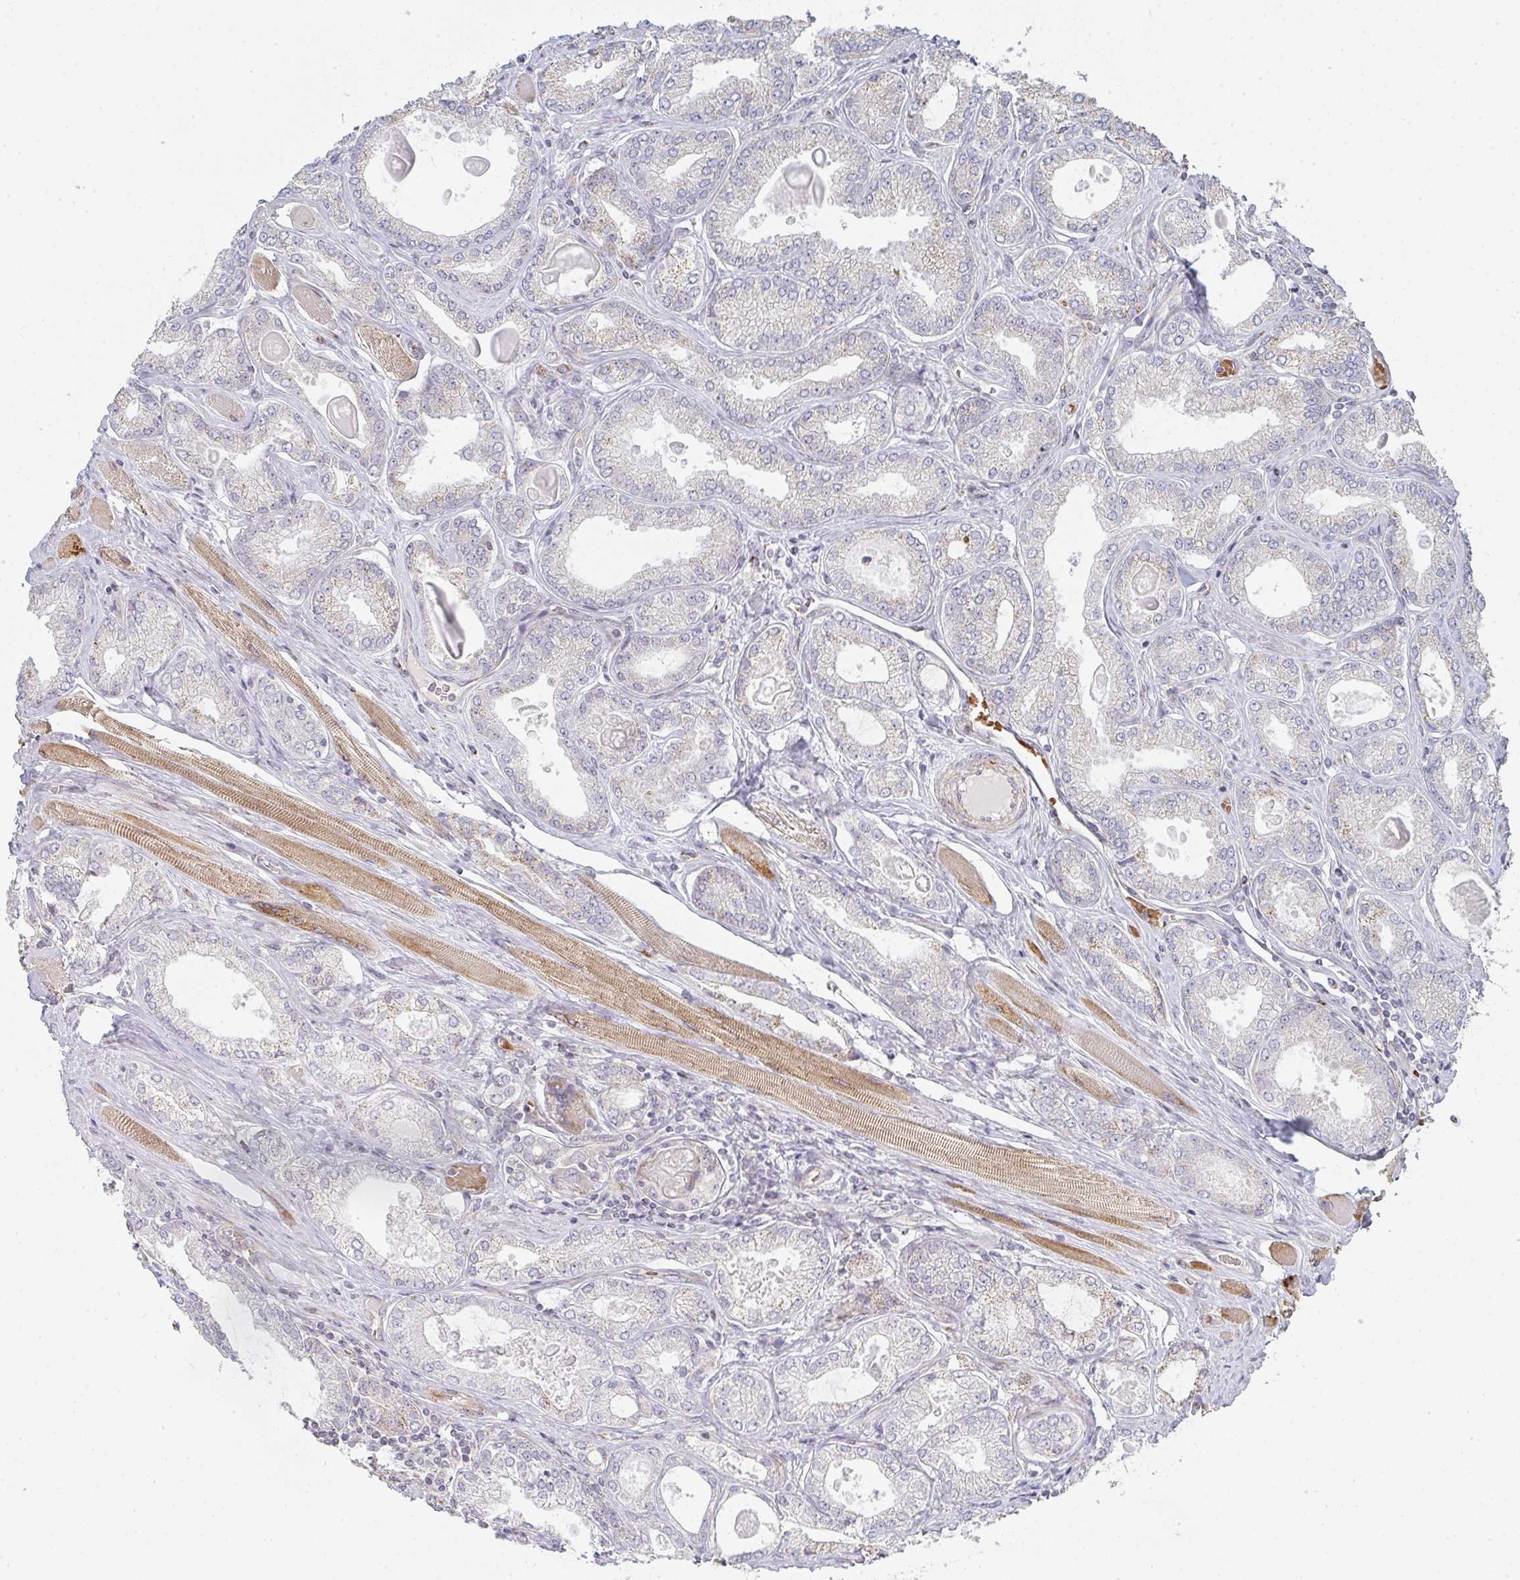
{"staining": {"intensity": "negative", "quantity": "none", "location": "none"}, "tissue": "prostate cancer", "cell_type": "Tumor cells", "image_type": "cancer", "snomed": [{"axis": "morphology", "description": "Adenocarcinoma, High grade"}, {"axis": "topography", "description": "Prostate"}], "caption": "DAB (3,3'-diaminobenzidine) immunohistochemical staining of adenocarcinoma (high-grade) (prostate) displays no significant positivity in tumor cells. The staining was performed using DAB to visualize the protein expression in brown, while the nuclei were stained in blue with hematoxylin (Magnification: 20x).", "gene": "ZNF526", "patient": {"sex": "male", "age": 68}}